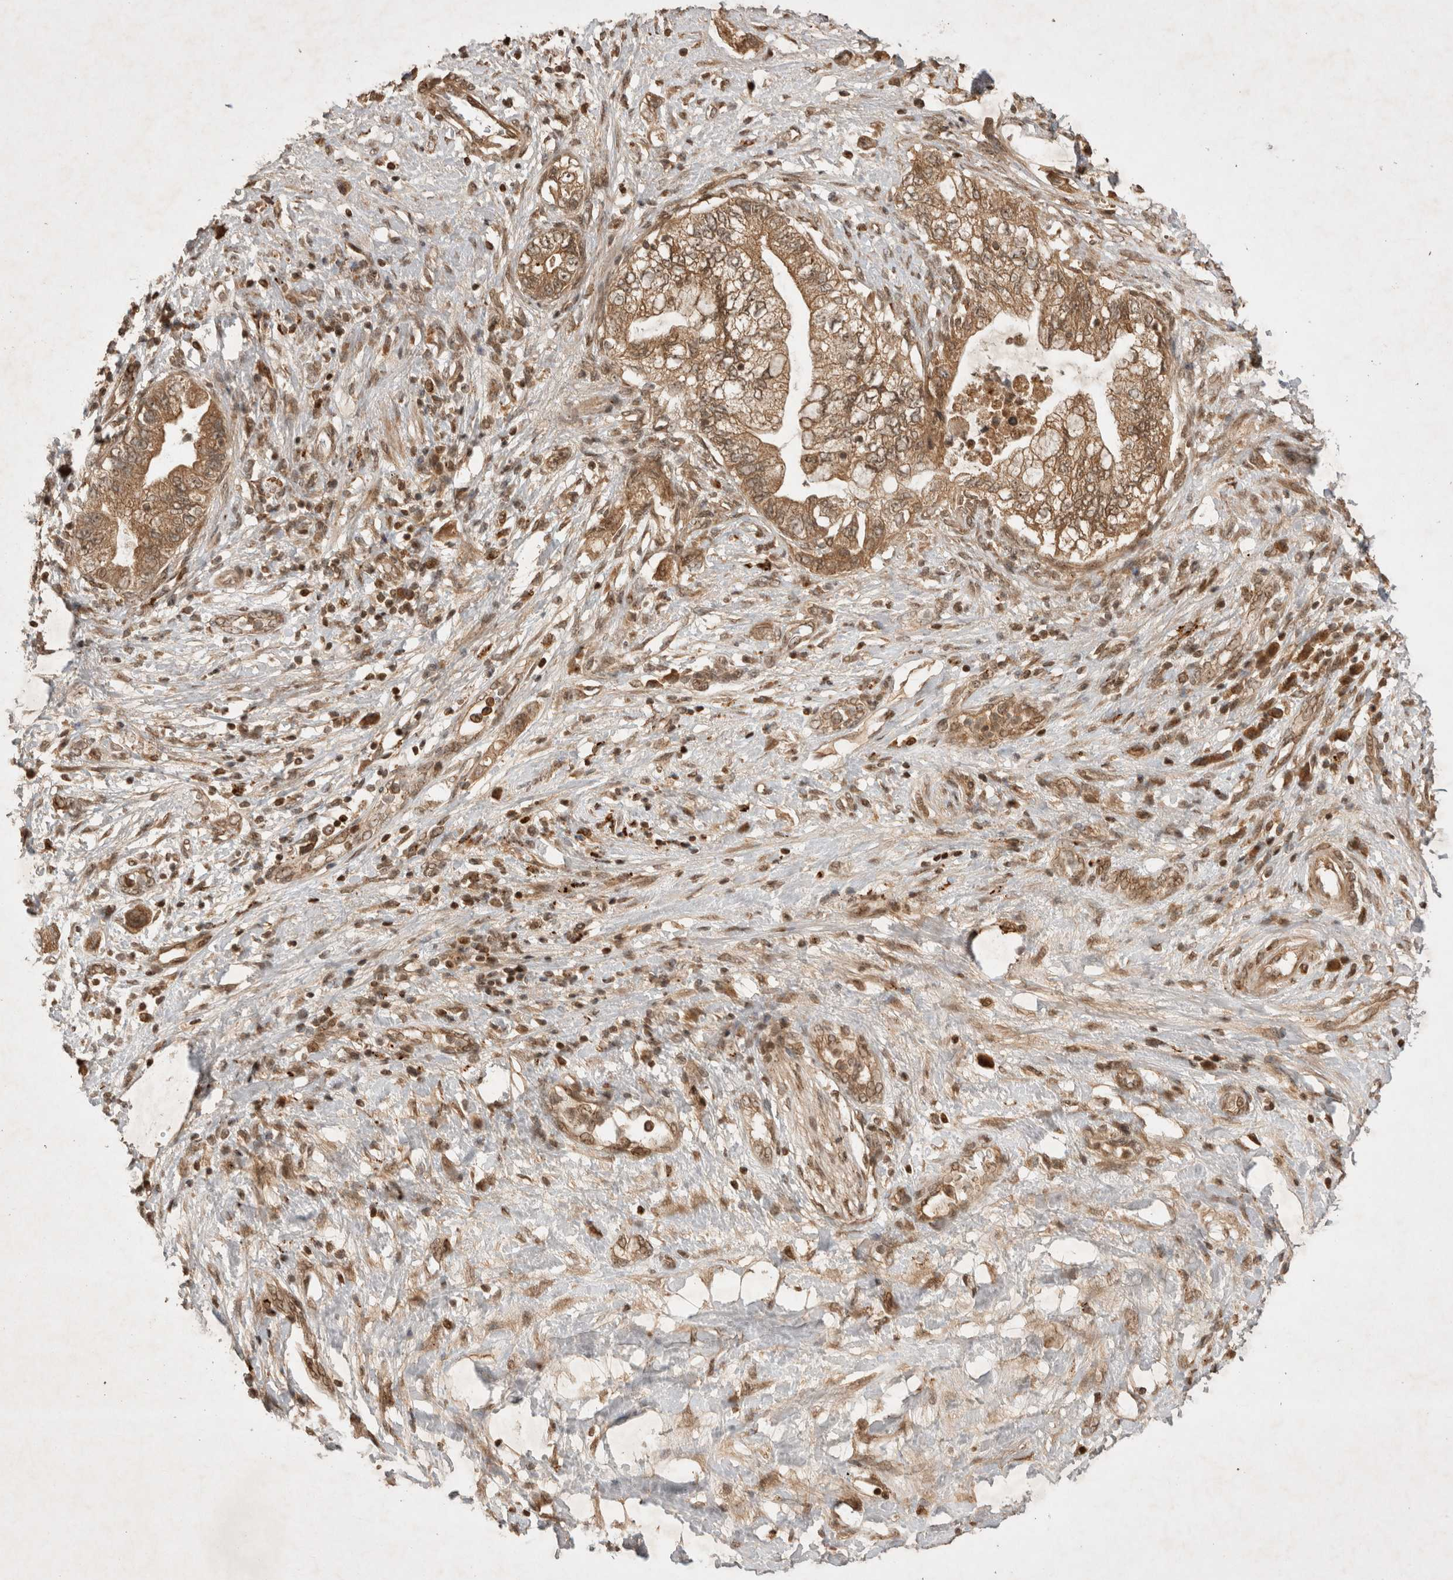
{"staining": {"intensity": "moderate", "quantity": ">75%", "location": "cytoplasmic/membranous"}, "tissue": "pancreatic cancer", "cell_type": "Tumor cells", "image_type": "cancer", "snomed": [{"axis": "morphology", "description": "Adenocarcinoma, NOS"}, {"axis": "topography", "description": "Pancreas"}], "caption": "IHC of pancreatic cancer displays medium levels of moderate cytoplasmic/membranous positivity in approximately >75% of tumor cells.", "gene": "FAM221A", "patient": {"sex": "female", "age": 73}}